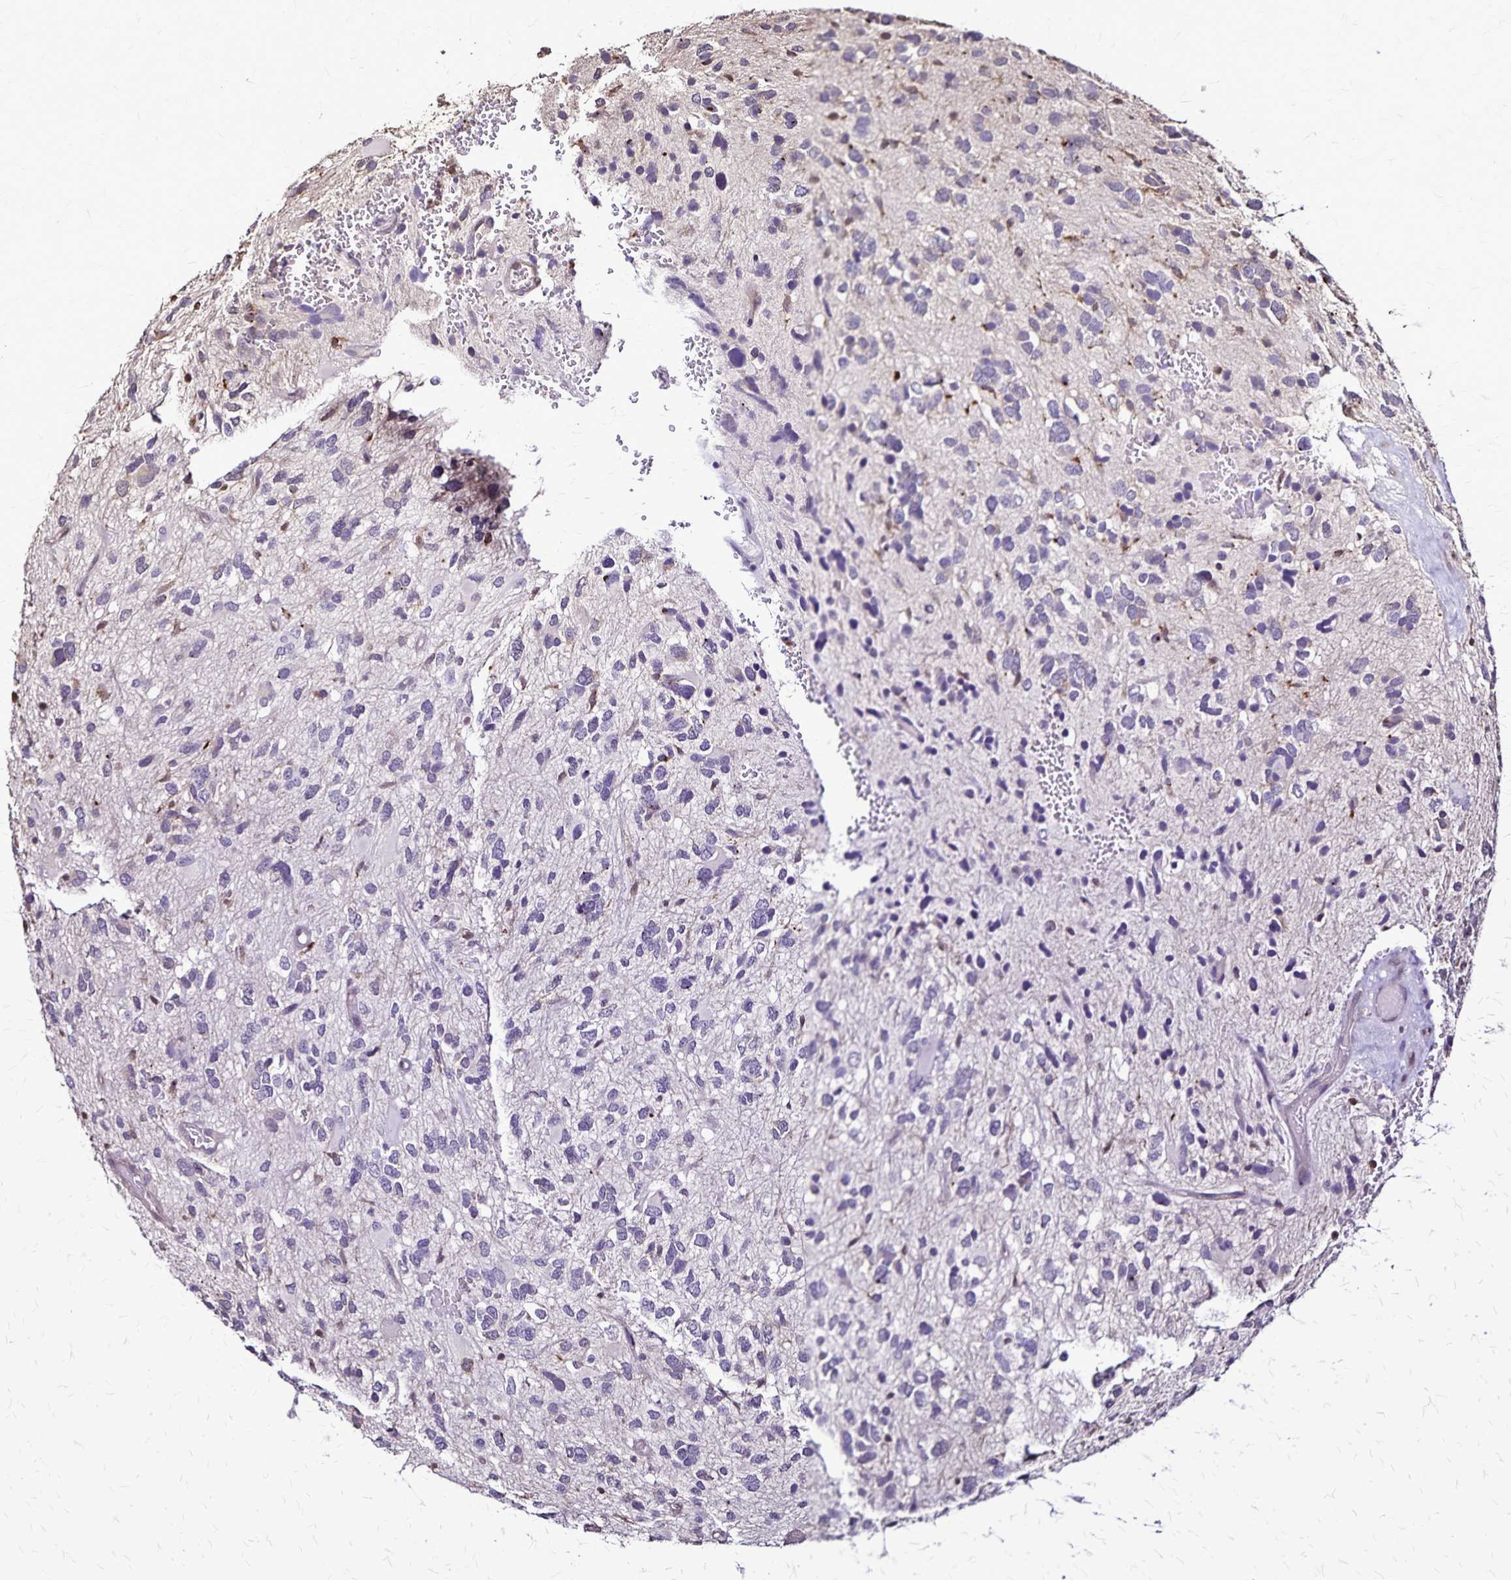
{"staining": {"intensity": "negative", "quantity": "none", "location": "none"}, "tissue": "glioma", "cell_type": "Tumor cells", "image_type": "cancer", "snomed": [{"axis": "morphology", "description": "Glioma, malignant, High grade"}, {"axis": "topography", "description": "Brain"}], "caption": "Protein analysis of malignant glioma (high-grade) shows no significant expression in tumor cells.", "gene": "CHMP1B", "patient": {"sex": "female", "age": 11}}